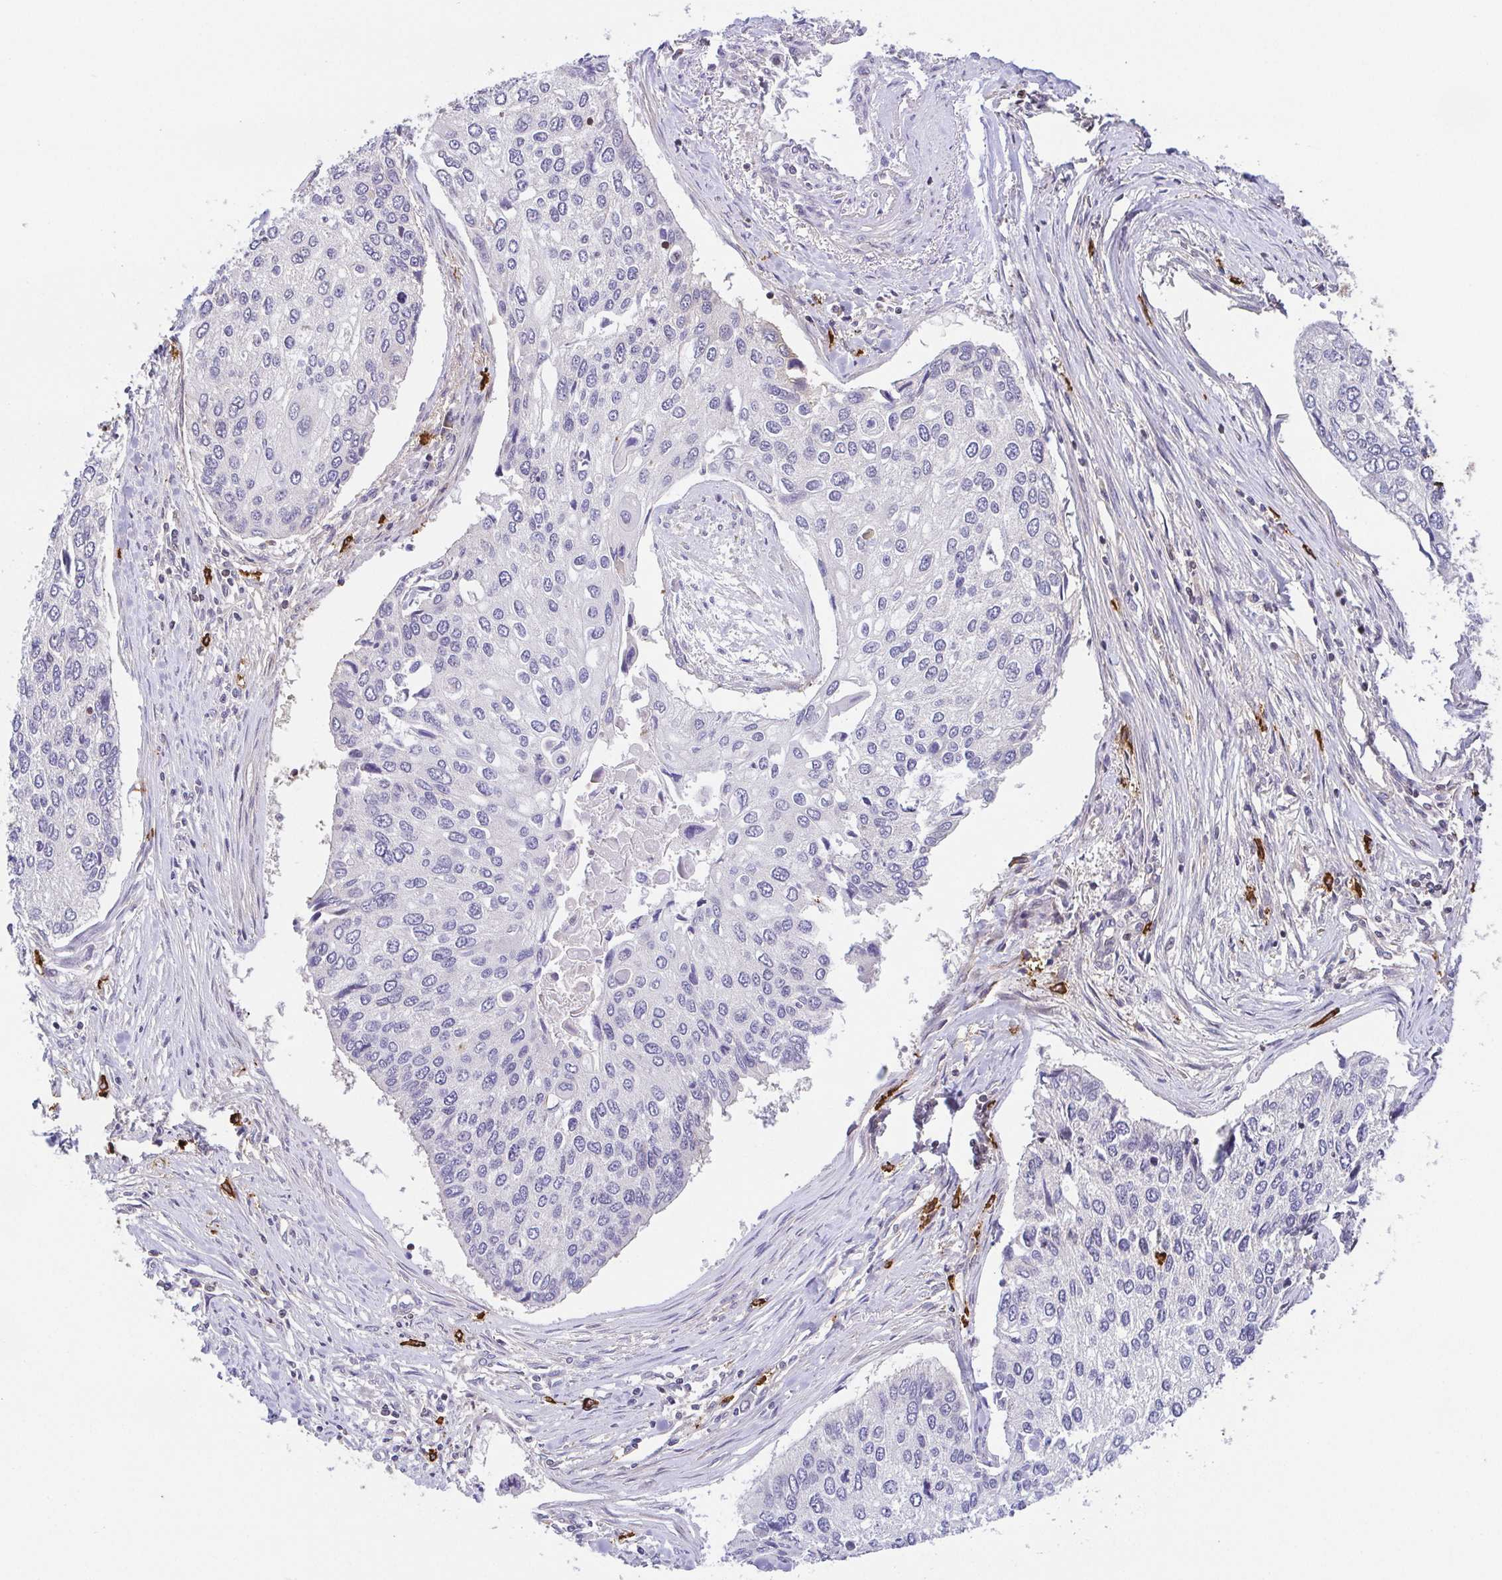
{"staining": {"intensity": "negative", "quantity": "none", "location": "none"}, "tissue": "lung cancer", "cell_type": "Tumor cells", "image_type": "cancer", "snomed": [{"axis": "morphology", "description": "Squamous cell carcinoma, NOS"}, {"axis": "morphology", "description": "Squamous cell carcinoma, metastatic, NOS"}, {"axis": "topography", "description": "Lung"}], "caption": "Micrograph shows no significant protein staining in tumor cells of lung cancer.", "gene": "PREPL", "patient": {"sex": "male", "age": 63}}